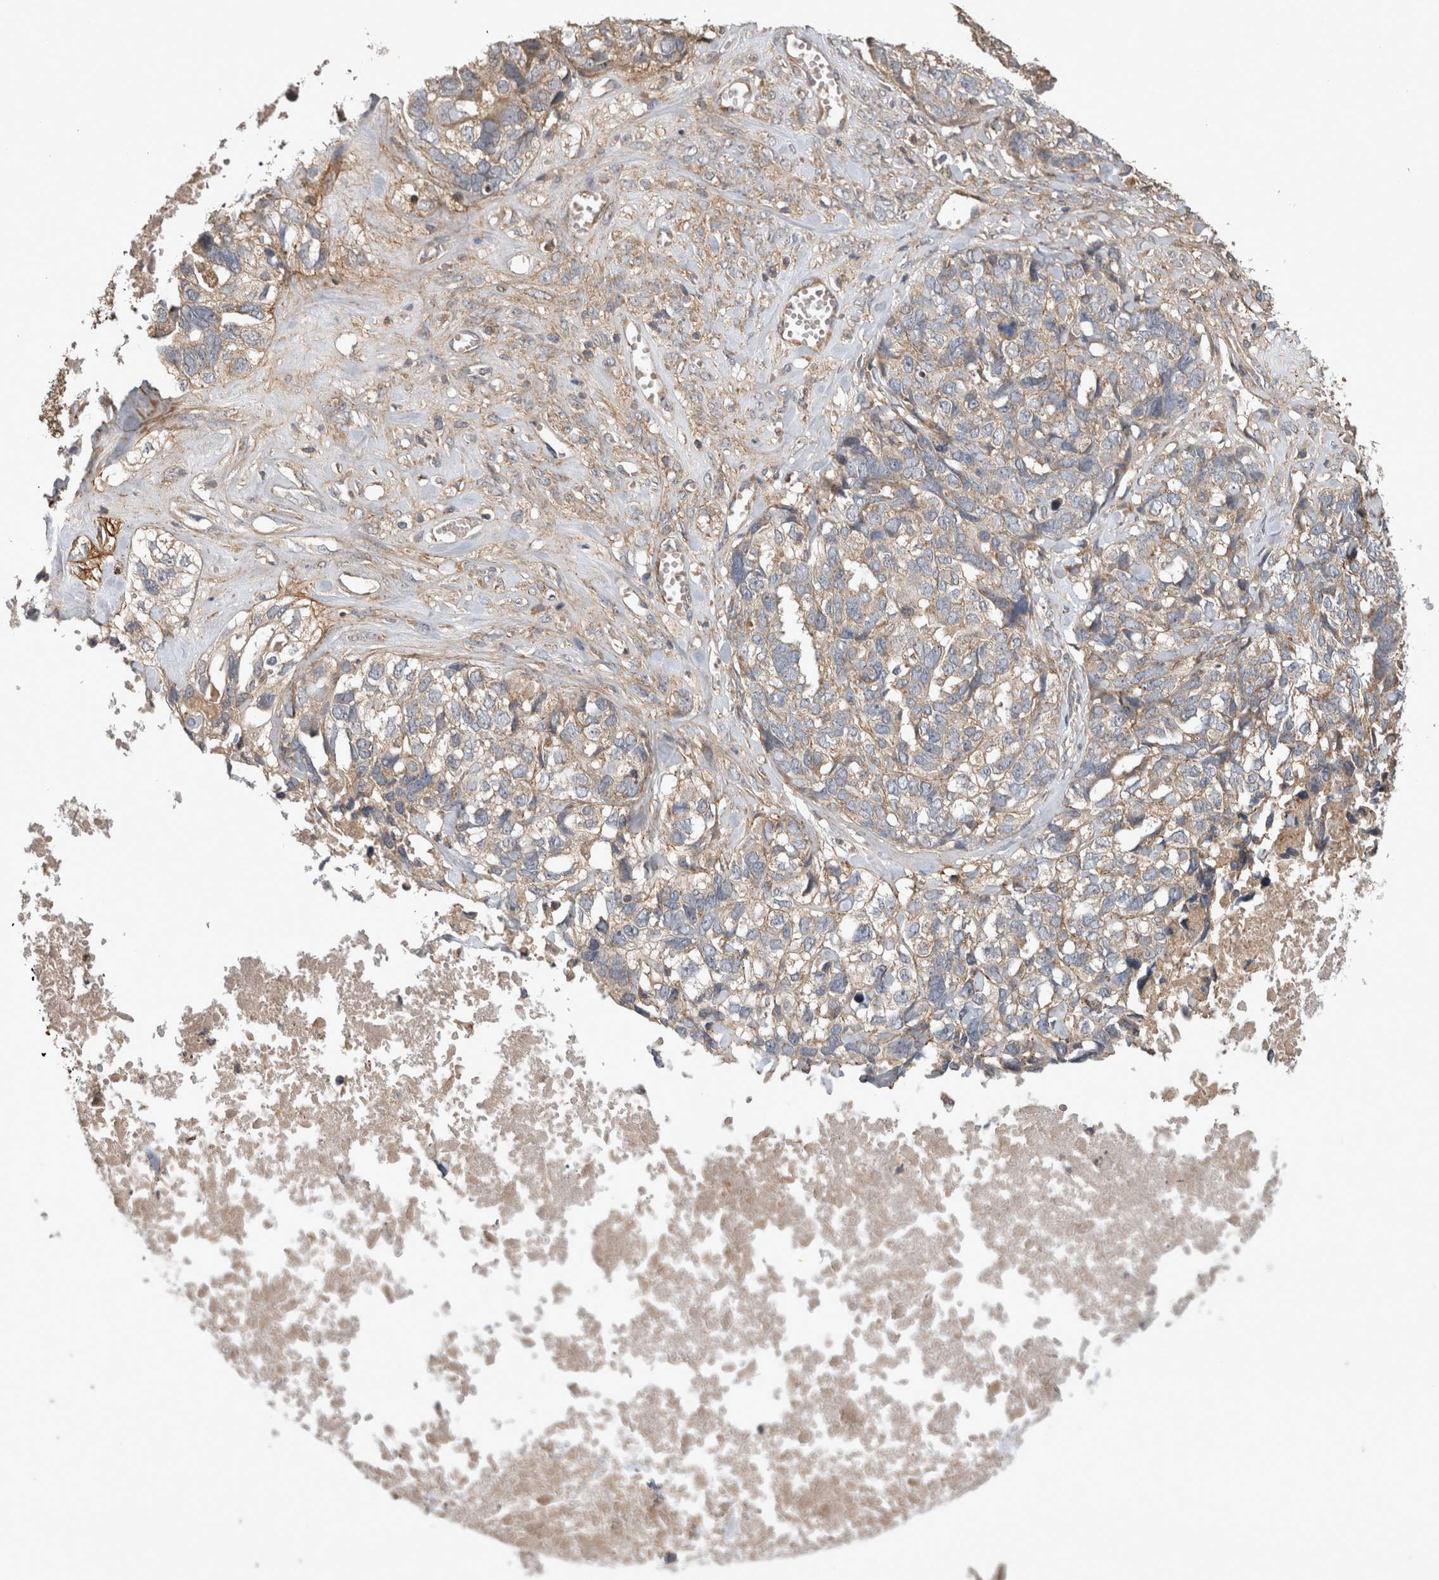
{"staining": {"intensity": "weak", "quantity": "<25%", "location": "cytoplasmic/membranous"}, "tissue": "ovarian cancer", "cell_type": "Tumor cells", "image_type": "cancer", "snomed": [{"axis": "morphology", "description": "Cystadenocarcinoma, serous, NOS"}, {"axis": "topography", "description": "Ovary"}], "caption": "DAB immunohistochemical staining of ovarian serous cystadenocarcinoma displays no significant staining in tumor cells. The staining was performed using DAB (3,3'-diaminobenzidine) to visualize the protein expression in brown, while the nuclei were stained in blue with hematoxylin (Magnification: 20x).", "gene": "TRMT61B", "patient": {"sex": "female", "age": 79}}